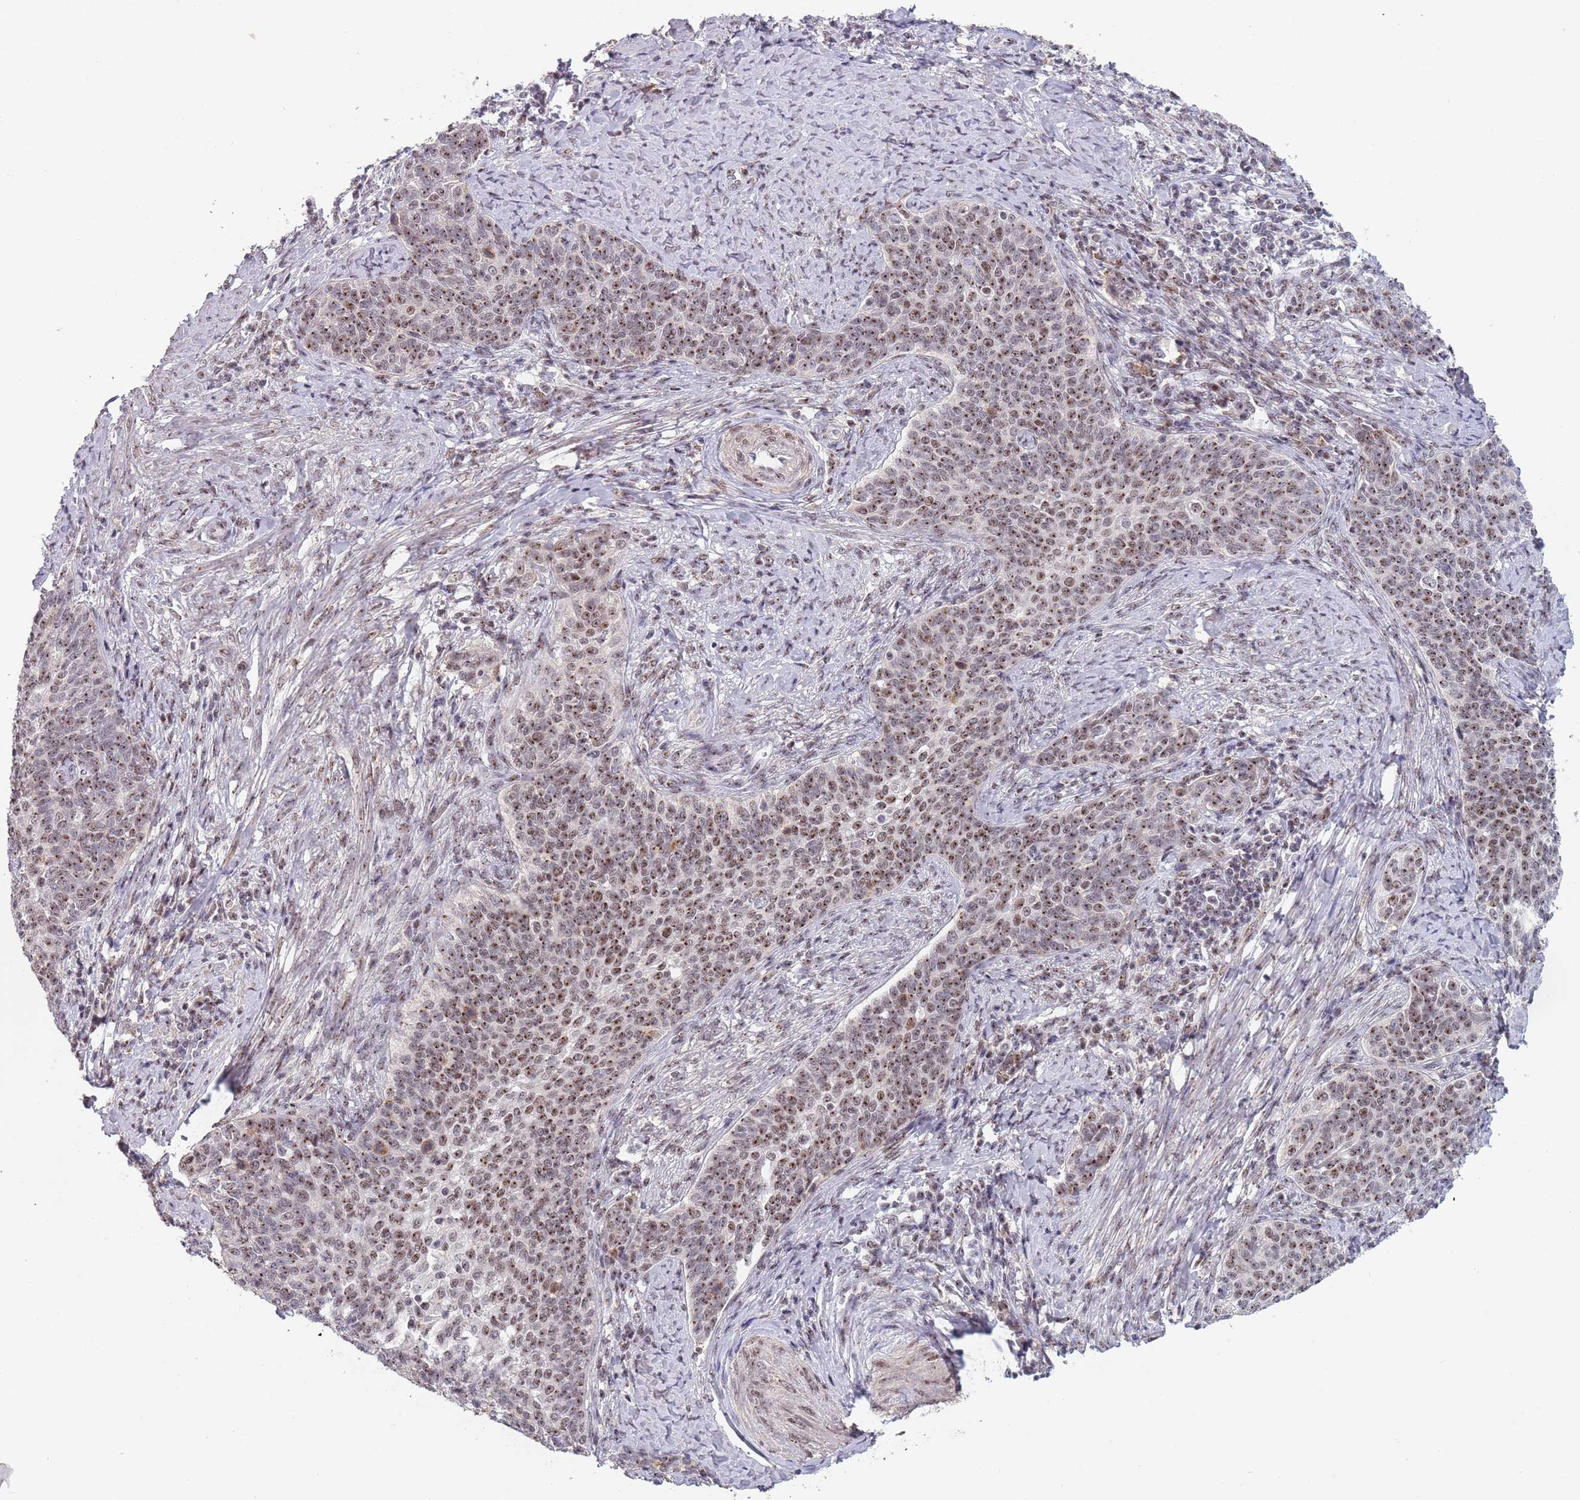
{"staining": {"intensity": "moderate", "quantity": ">75%", "location": "nuclear"}, "tissue": "cervical cancer", "cell_type": "Tumor cells", "image_type": "cancer", "snomed": [{"axis": "morphology", "description": "Squamous cell carcinoma, NOS"}, {"axis": "topography", "description": "Cervix"}], "caption": "Protein staining demonstrates moderate nuclear expression in about >75% of tumor cells in cervical cancer (squamous cell carcinoma).", "gene": "CIZ1", "patient": {"sex": "female", "age": 39}}